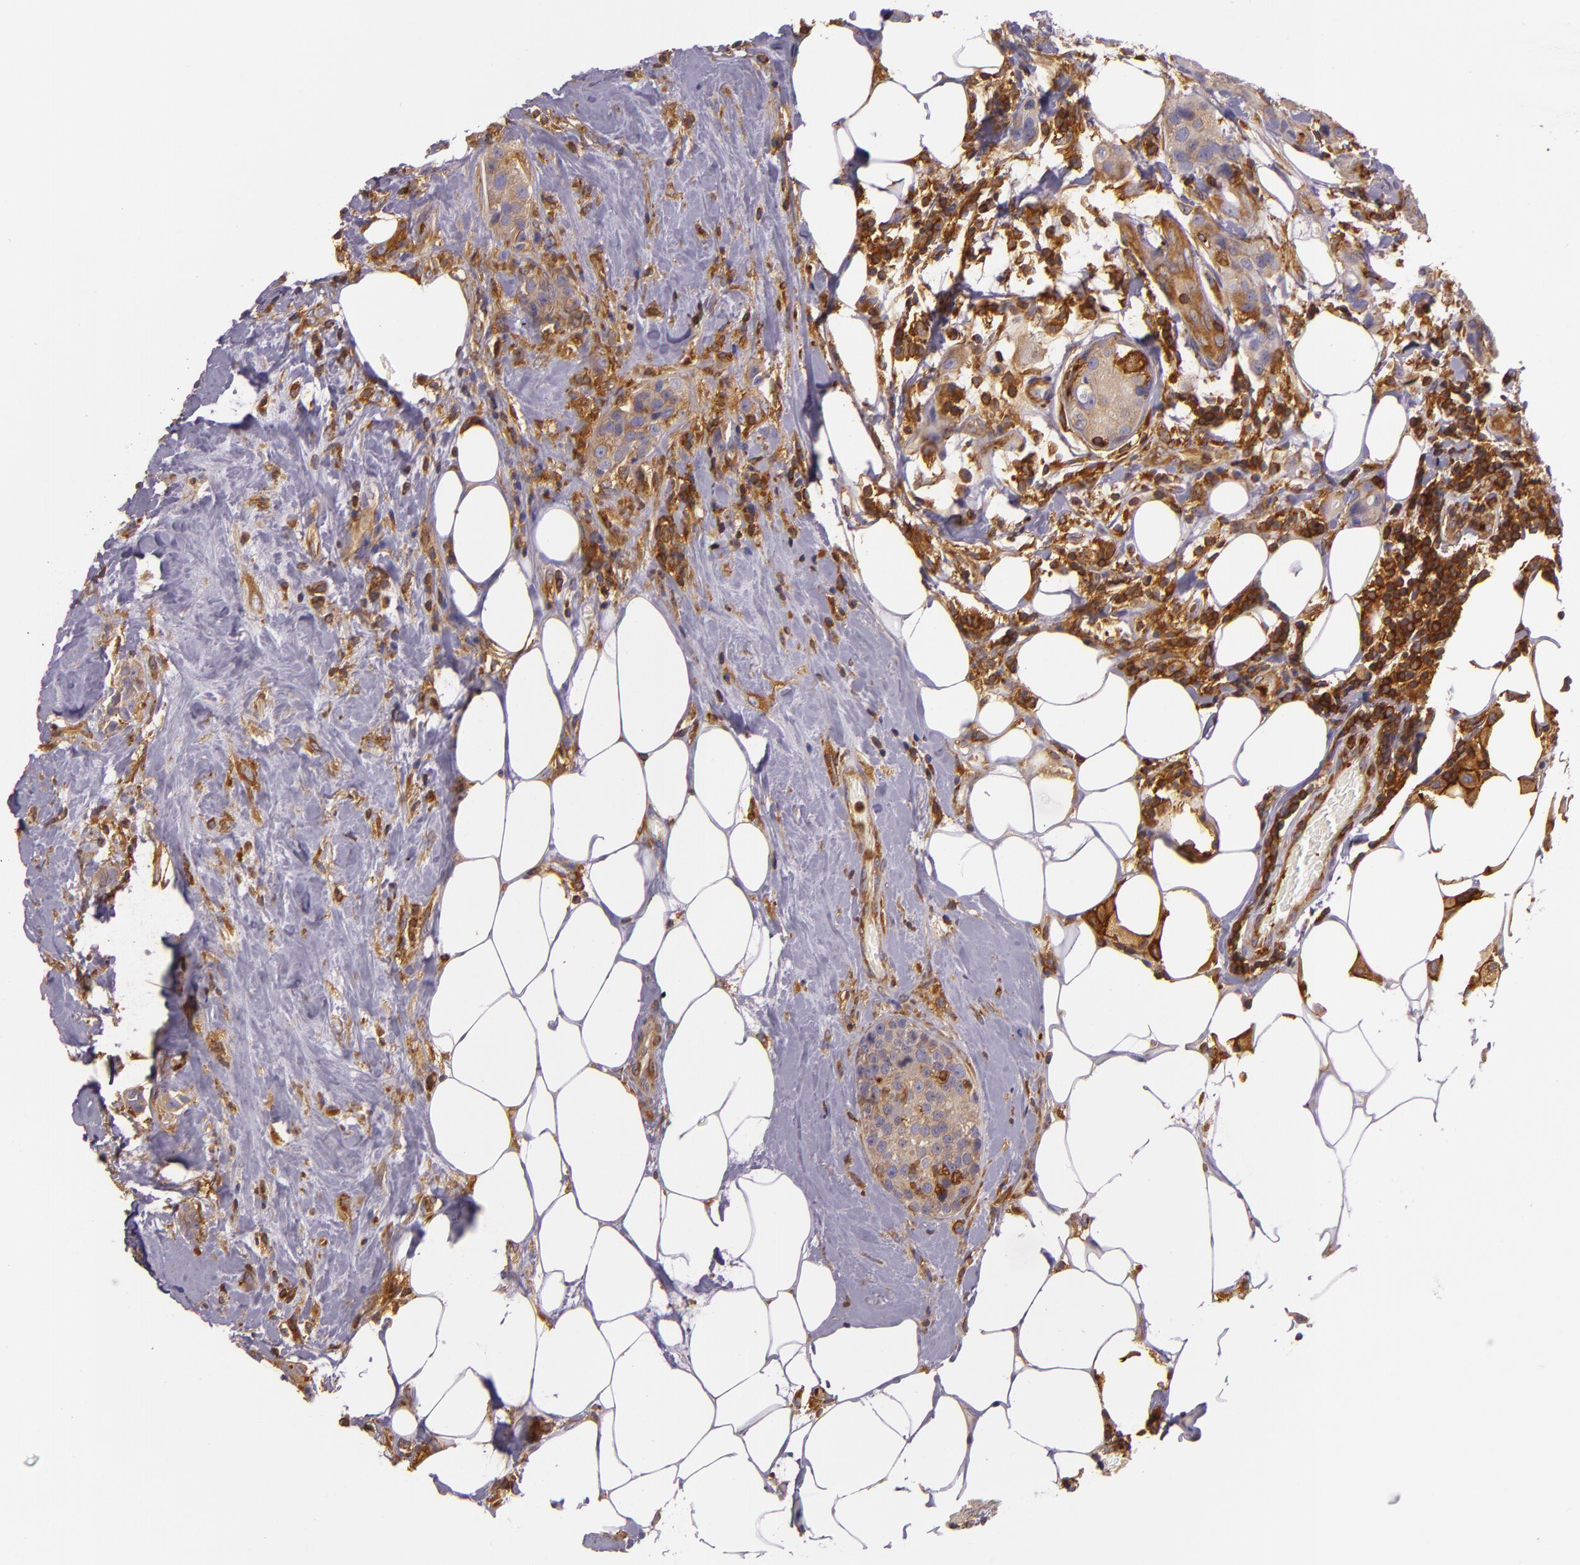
{"staining": {"intensity": "moderate", "quantity": ">75%", "location": "cytoplasmic/membranous"}, "tissue": "breast cancer", "cell_type": "Tumor cells", "image_type": "cancer", "snomed": [{"axis": "morphology", "description": "Duct carcinoma"}, {"axis": "topography", "description": "Breast"}], "caption": "High-magnification brightfield microscopy of breast intraductal carcinoma stained with DAB (brown) and counterstained with hematoxylin (blue). tumor cells exhibit moderate cytoplasmic/membranous staining is appreciated in about>75% of cells.", "gene": "TLN1", "patient": {"sex": "female", "age": 45}}